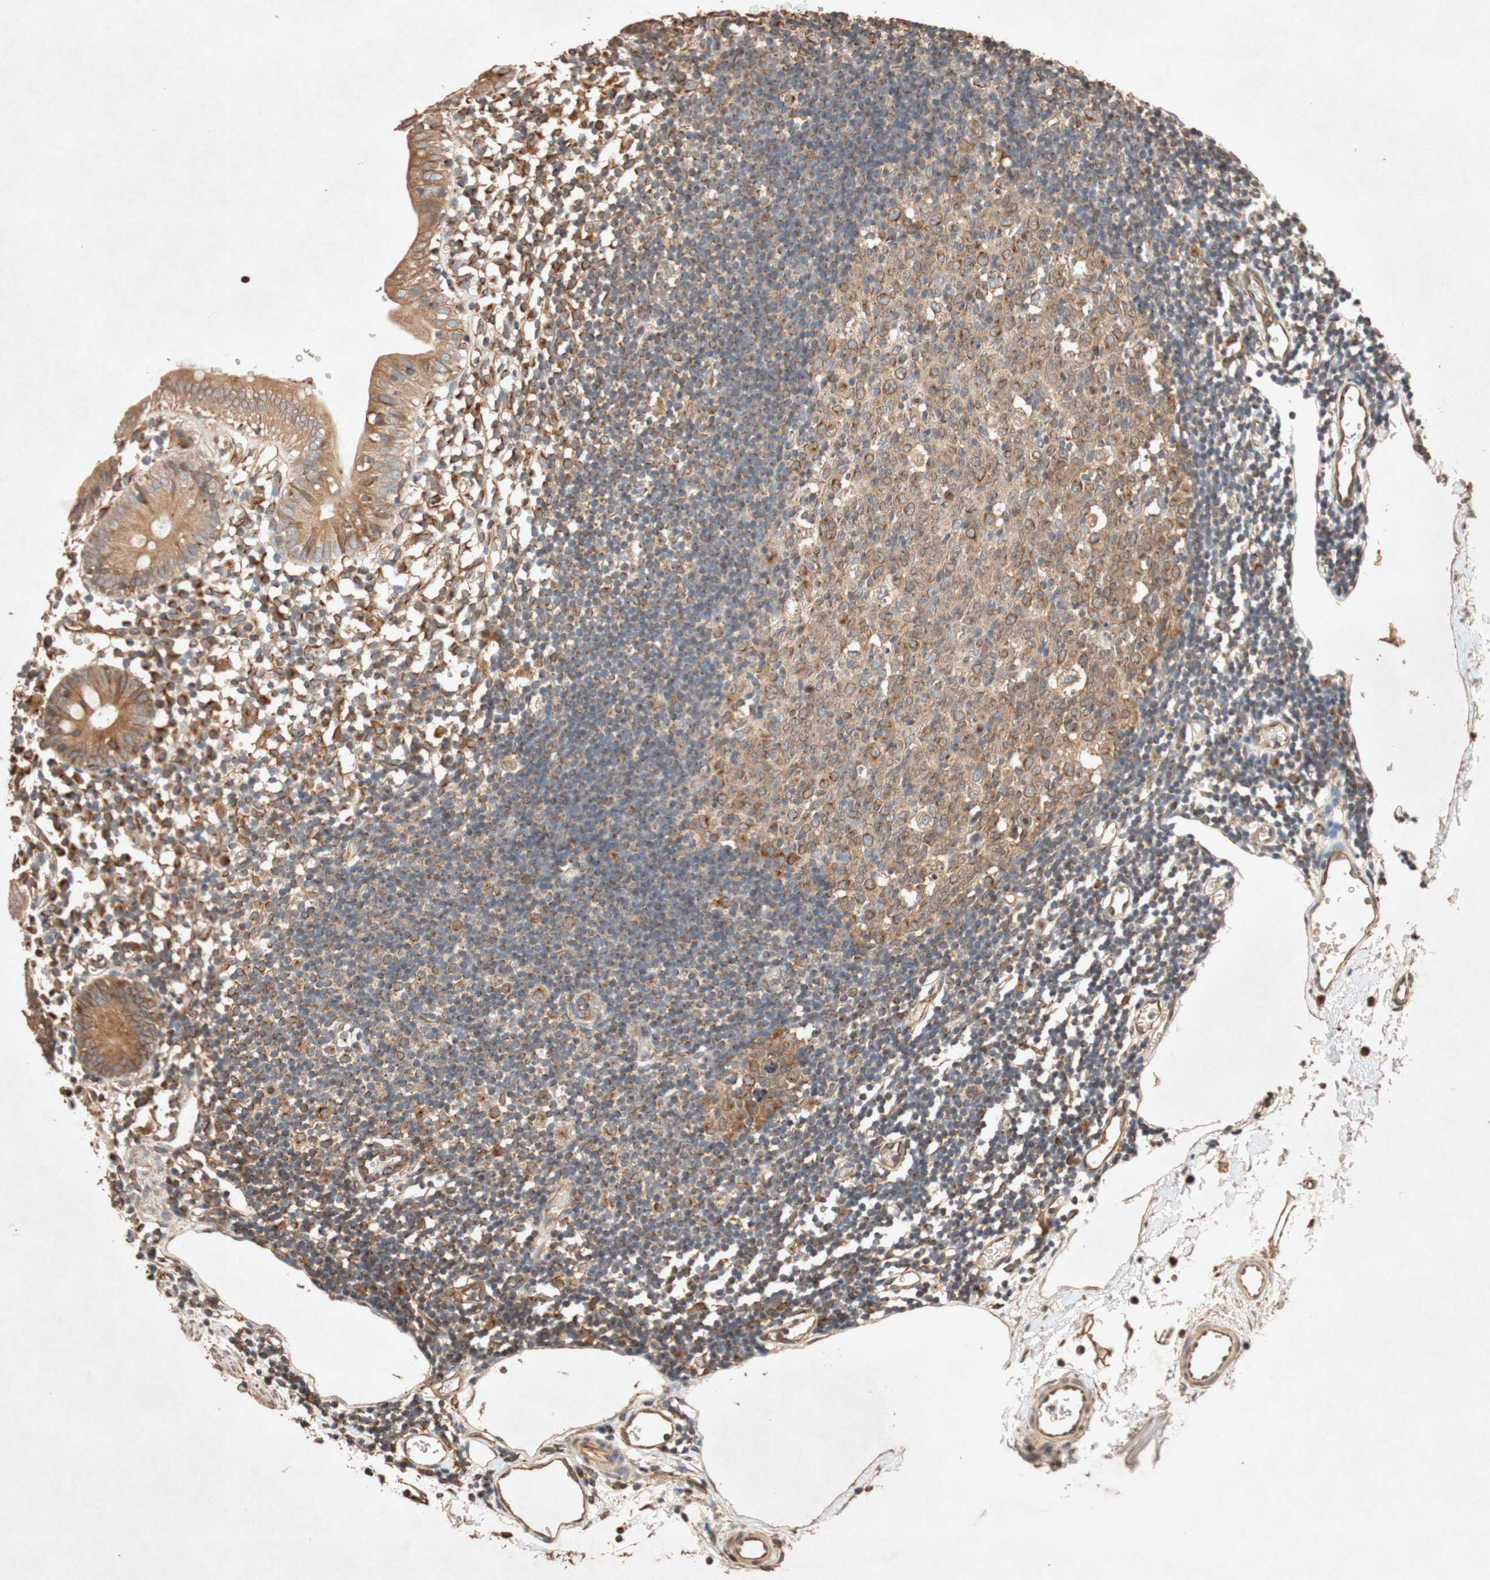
{"staining": {"intensity": "moderate", "quantity": ">75%", "location": "cytoplasmic/membranous"}, "tissue": "colon", "cell_type": "Endothelial cells", "image_type": "normal", "snomed": [{"axis": "morphology", "description": "Normal tissue, NOS"}, {"axis": "morphology", "description": "Adenocarcinoma, NOS"}, {"axis": "topography", "description": "Colon"}, {"axis": "topography", "description": "Peripheral nerve tissue"}], "caption": "Endothelial cells reveal medium levels of moderate cytoplasmic/membranous expression in approximately >75% of cells in unremarkable human colon.", "gene": "TUBB", "patient": {"sex": "male", "age": 14}}